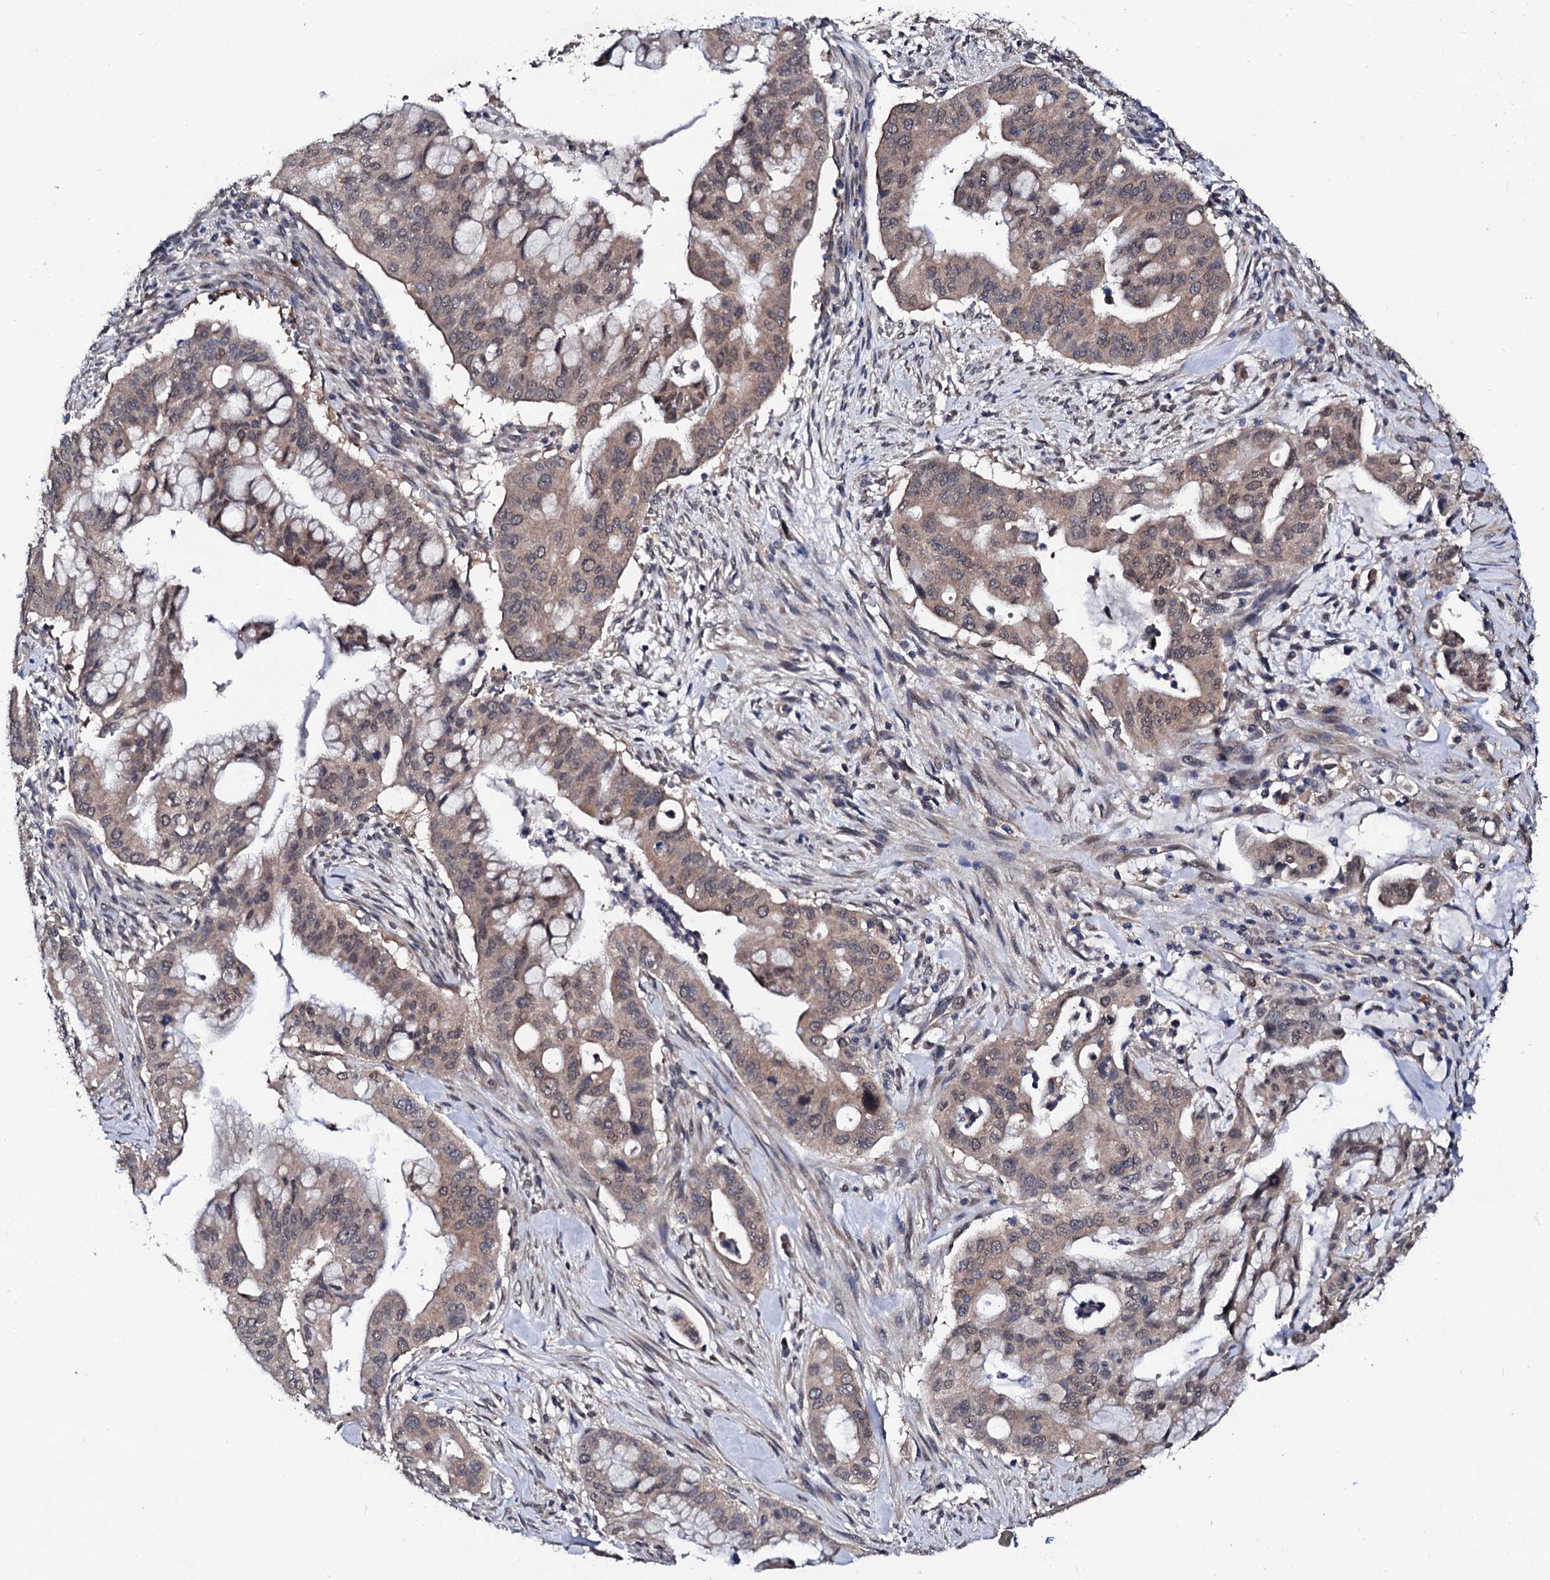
{"staining": {"intensity": "weak", "quantity": "25%-75%", "location": "cytoplasmic/membranous,nuclear"}, "tissue": "pancreatic cancer", "cell_type": "Tumor cells", "image_type": "cancer", "snomed": [{"axis": "morphology", "description": "Adenocarcinoma, NOS"}, {"axis": "topography", "description": "Pancreas"}], "caption": "IHC histopathology image of adenocarcinoma (pancreatic) stained for a protein (brown), which displays low levels of weak cytoplasmic/membranous and nuclear expression in approximately 25%-75% of tumor cells.", "gene": "IP6K1", "patient": {"sex": "male", "age": 46}}